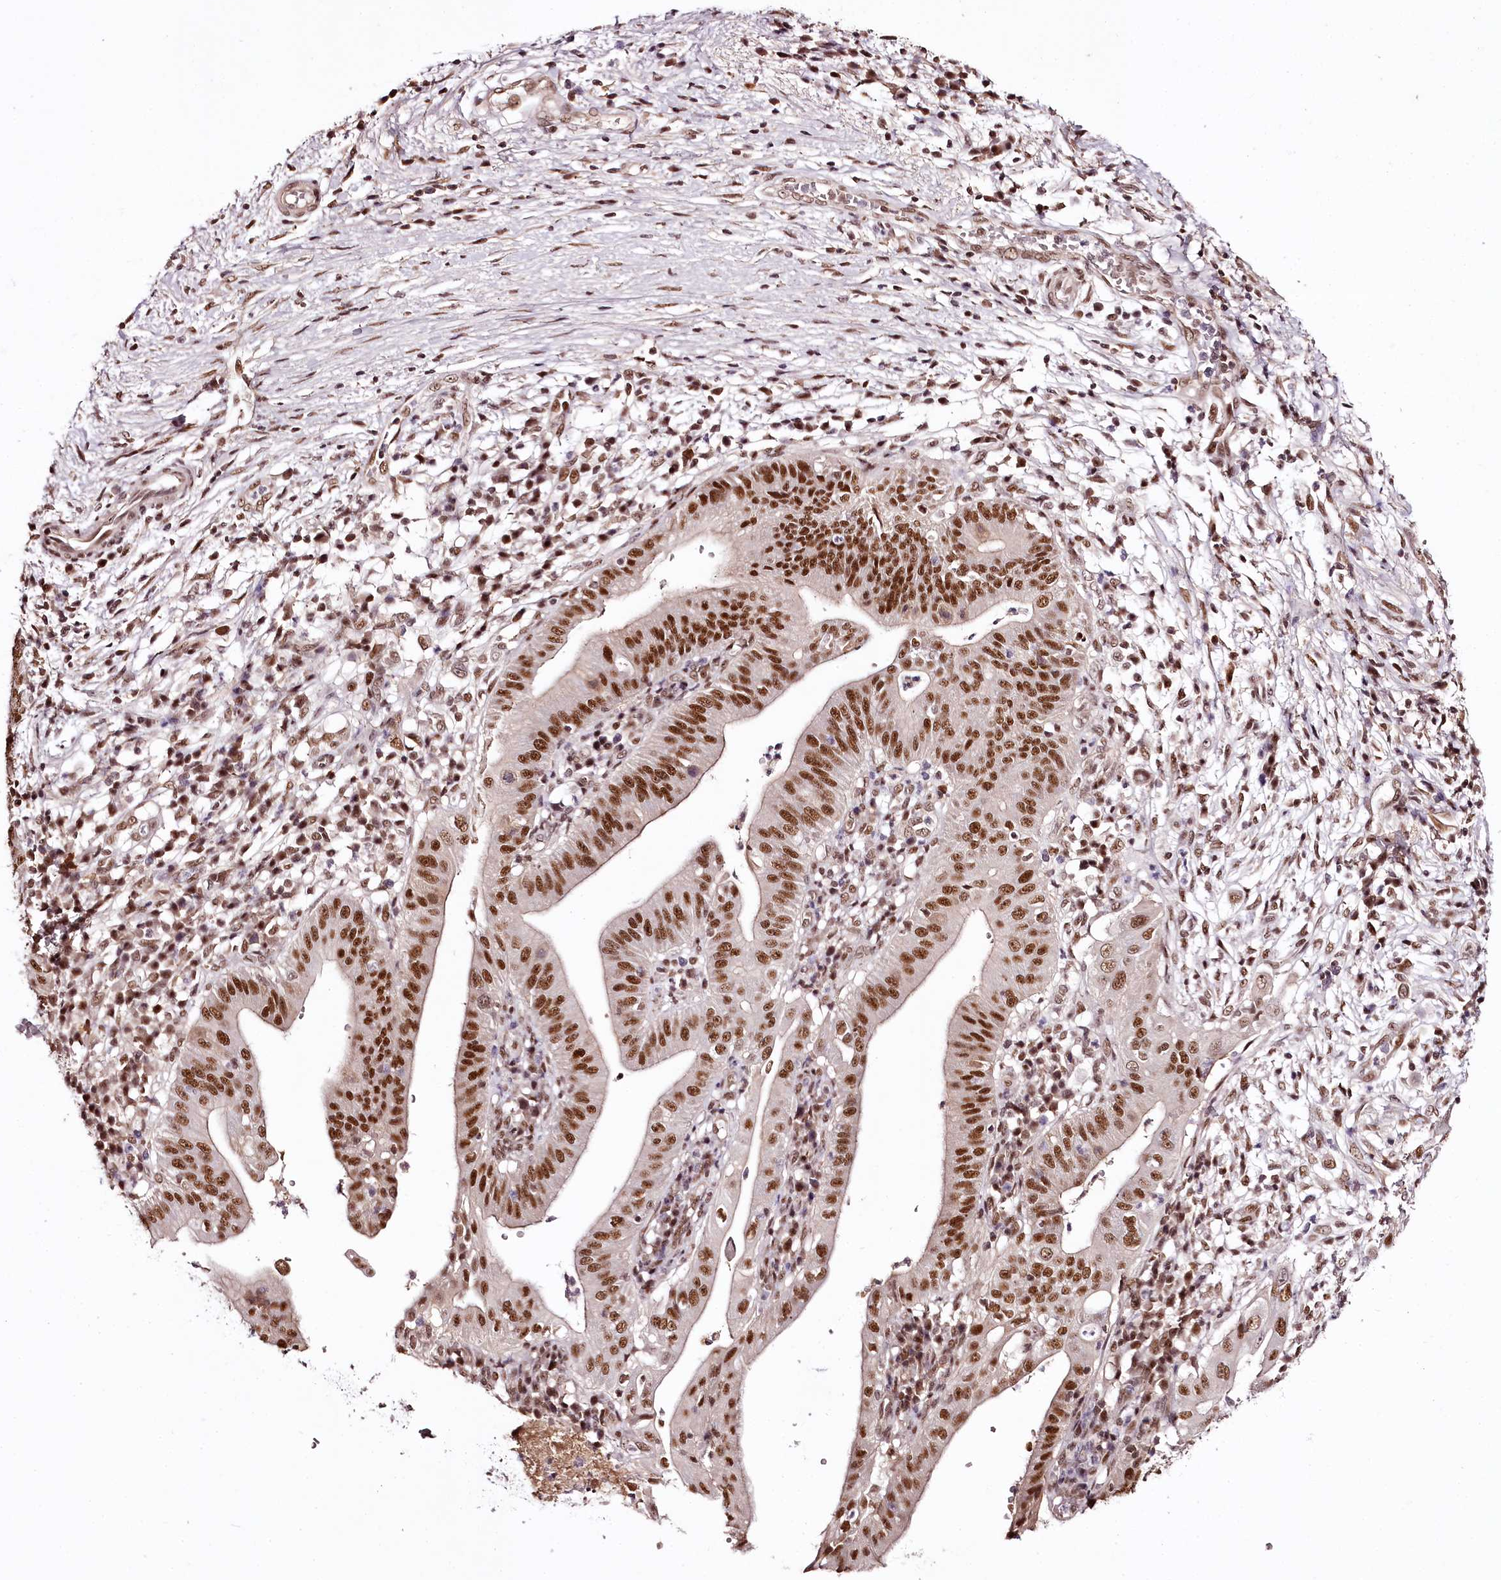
{"staining": {"intensity": "strong", "quantity": ">75%", "location": "nuclear"}, "tissue": "pancreatic cancer", "cell_type": "Tumor cells", "image_type": "cancer", "snomed": [{"axis": "morphology", "description": "Adenocarcinoma, NOS"}, {"axis": "topography", "description": "Pancreas"}], "caption": "Pancreatic cancer (adenocarcinoma) stained for a protein (brown) exhibits strong nuclear positive staining in about >75% of tumor cells.", "gene": "TTC33", "patient": {"sex": "male", "age": 68}}